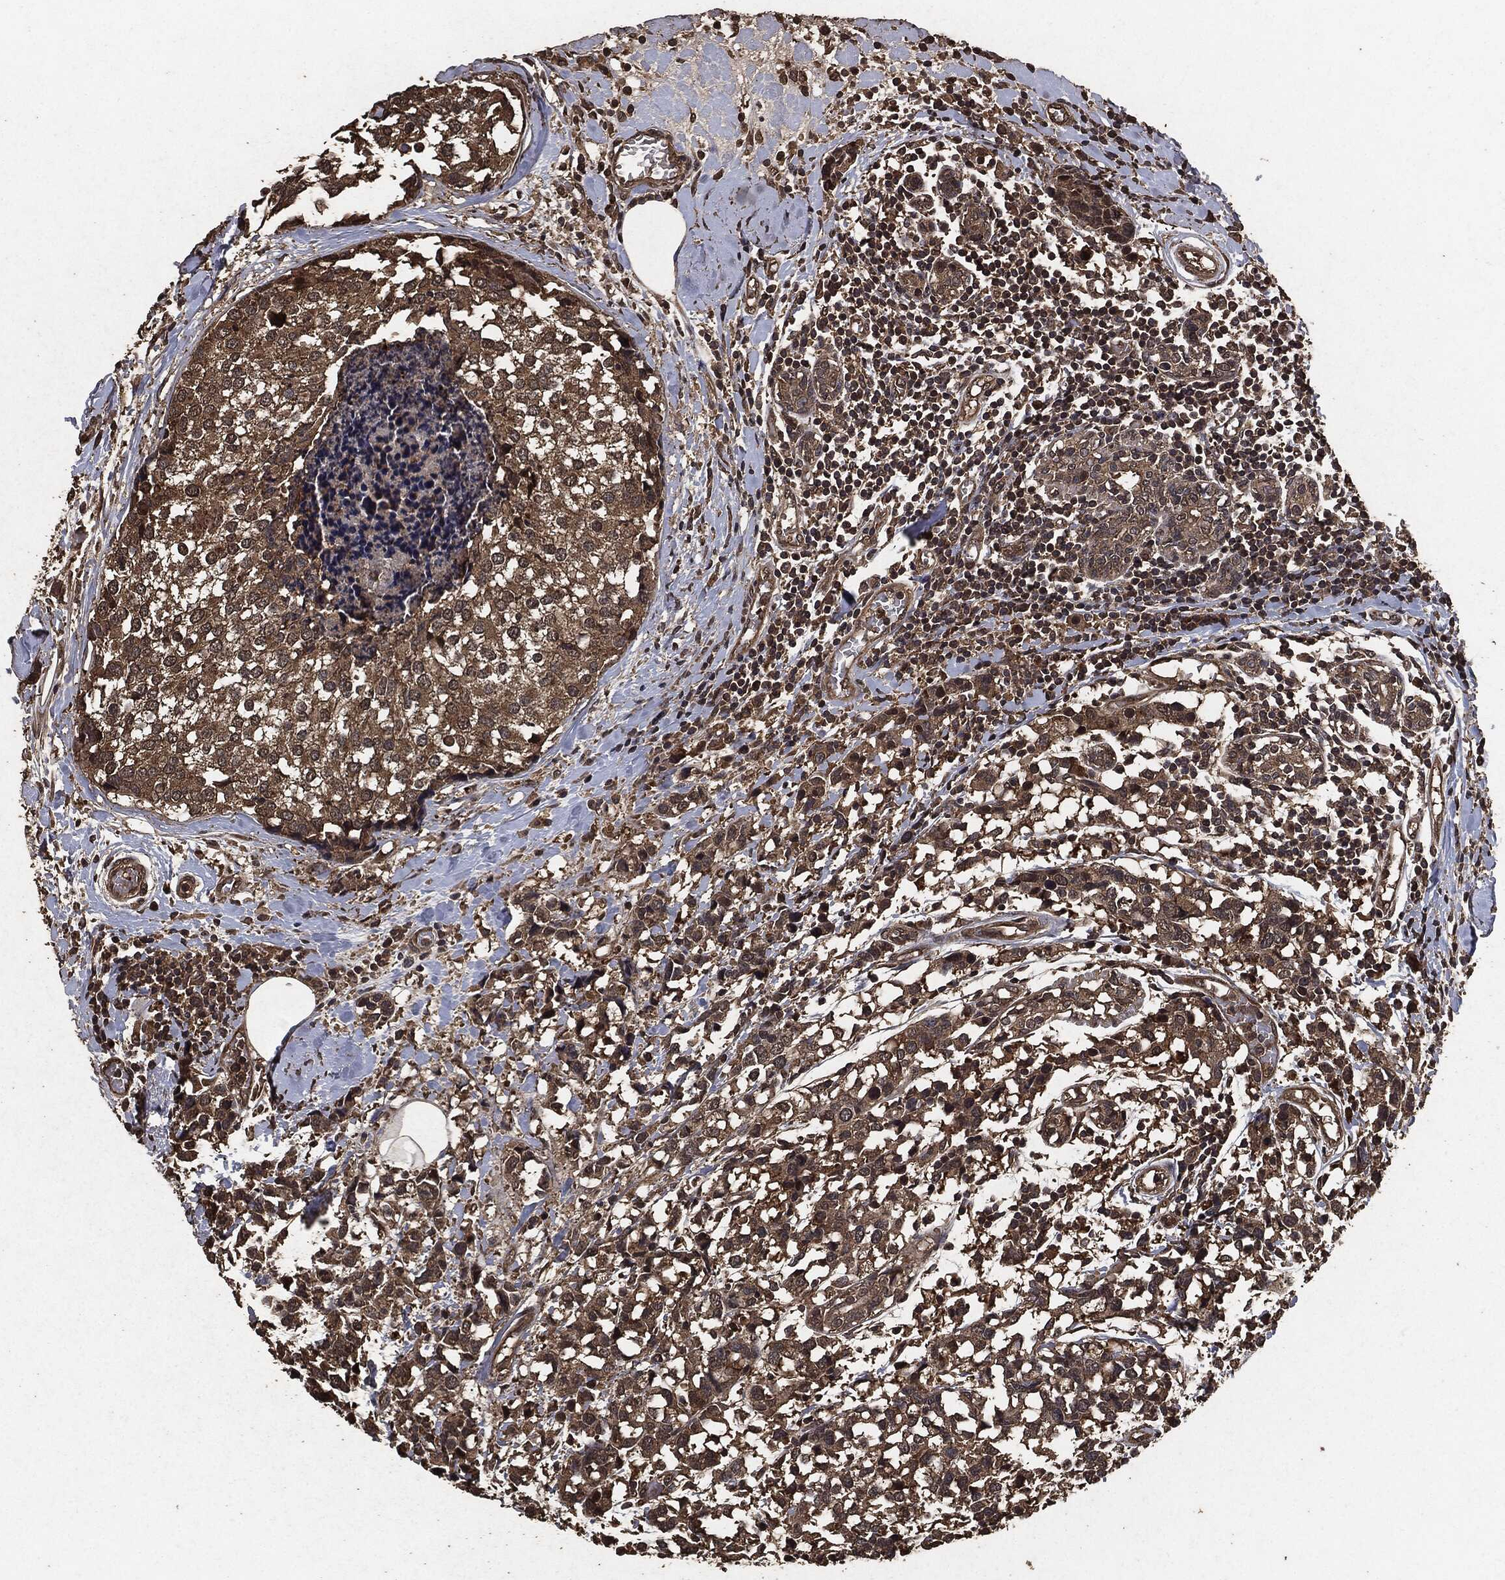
{"staining": {"intensity": "moderate", "quantity": ">75%", "location": "cytoplasmic/membranous"}, "tissue": "breast cancer", "cell_type": "Tumor cells", "image_type": "cancer", "snomed": [{"axis": "morphology", "description": "Lobular carcinoma"}, {"axis": "topography", "description": "Breast"}], "caption": "The image reveals a brown stain indicating the presence of a protein in the cytoplasmic/membranous of tumor cells in breast cancer.", "gene": "AKT1S1", "patient": {"sex": "female", "age": 59}}